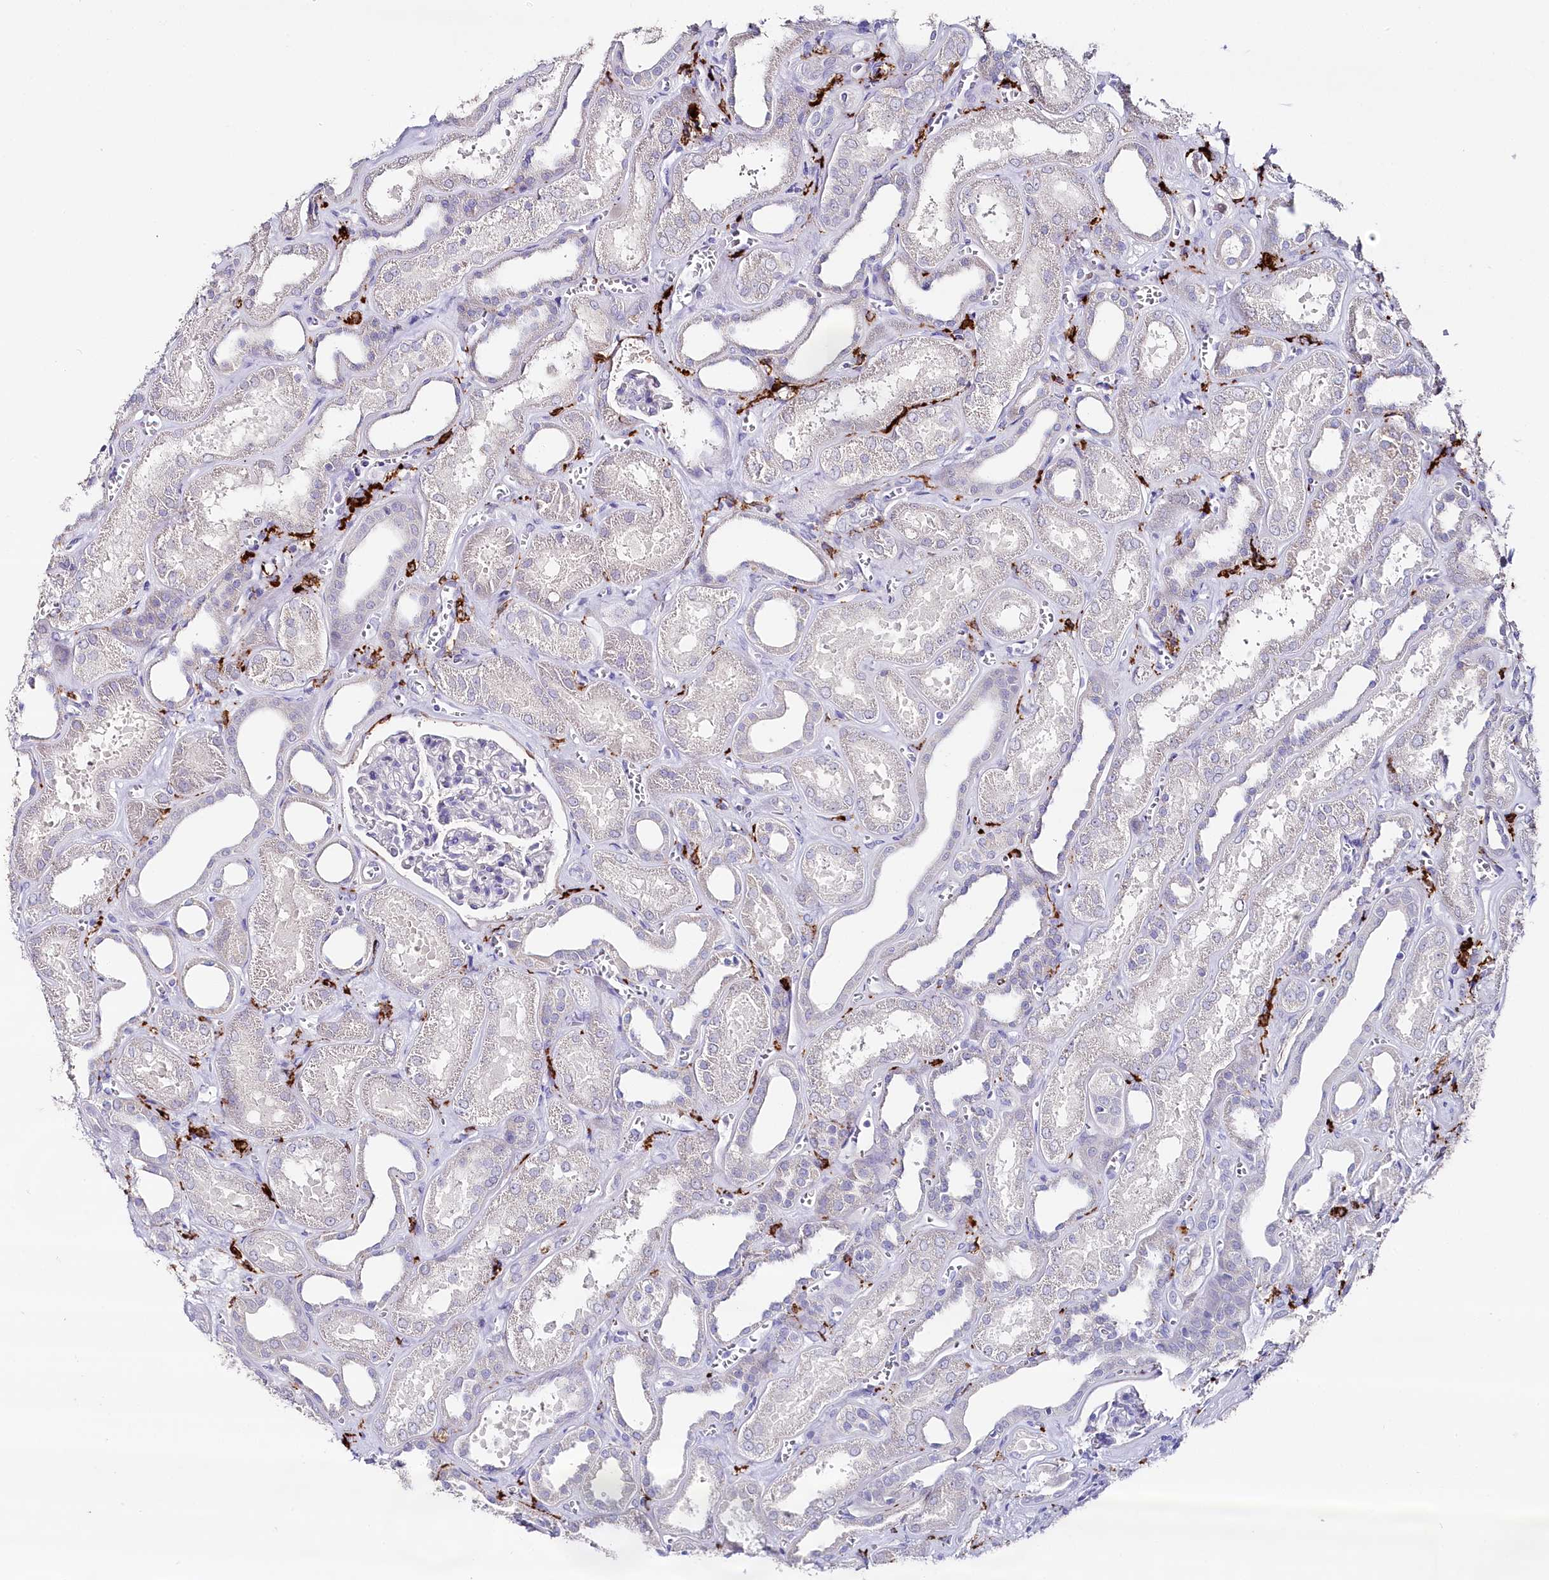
{"staining": {"intensity": "negative", "quantity": "none", "location": "none"}, "tissue": "kidney", "cell_type": "Cells in glomeruli", "image_type": "normal", "snomed": [{"axis": "morphology", "description": "Normal tissue, NOS"}, {"axis": "morphology", "description": "Adenocarcinoma, NOS"}, {"axis": "topography", "description": "Kidney"}], "caption": "Immunohistochemistry (IHC) micrograph of benign kidney: kidney stained with DAB (3,3'-diaminobenzidine) reveals no significant protein expression in cells in glomeruli.", "gene": "CLEC4M", "patient": {"sex": "female", "age": 68}}